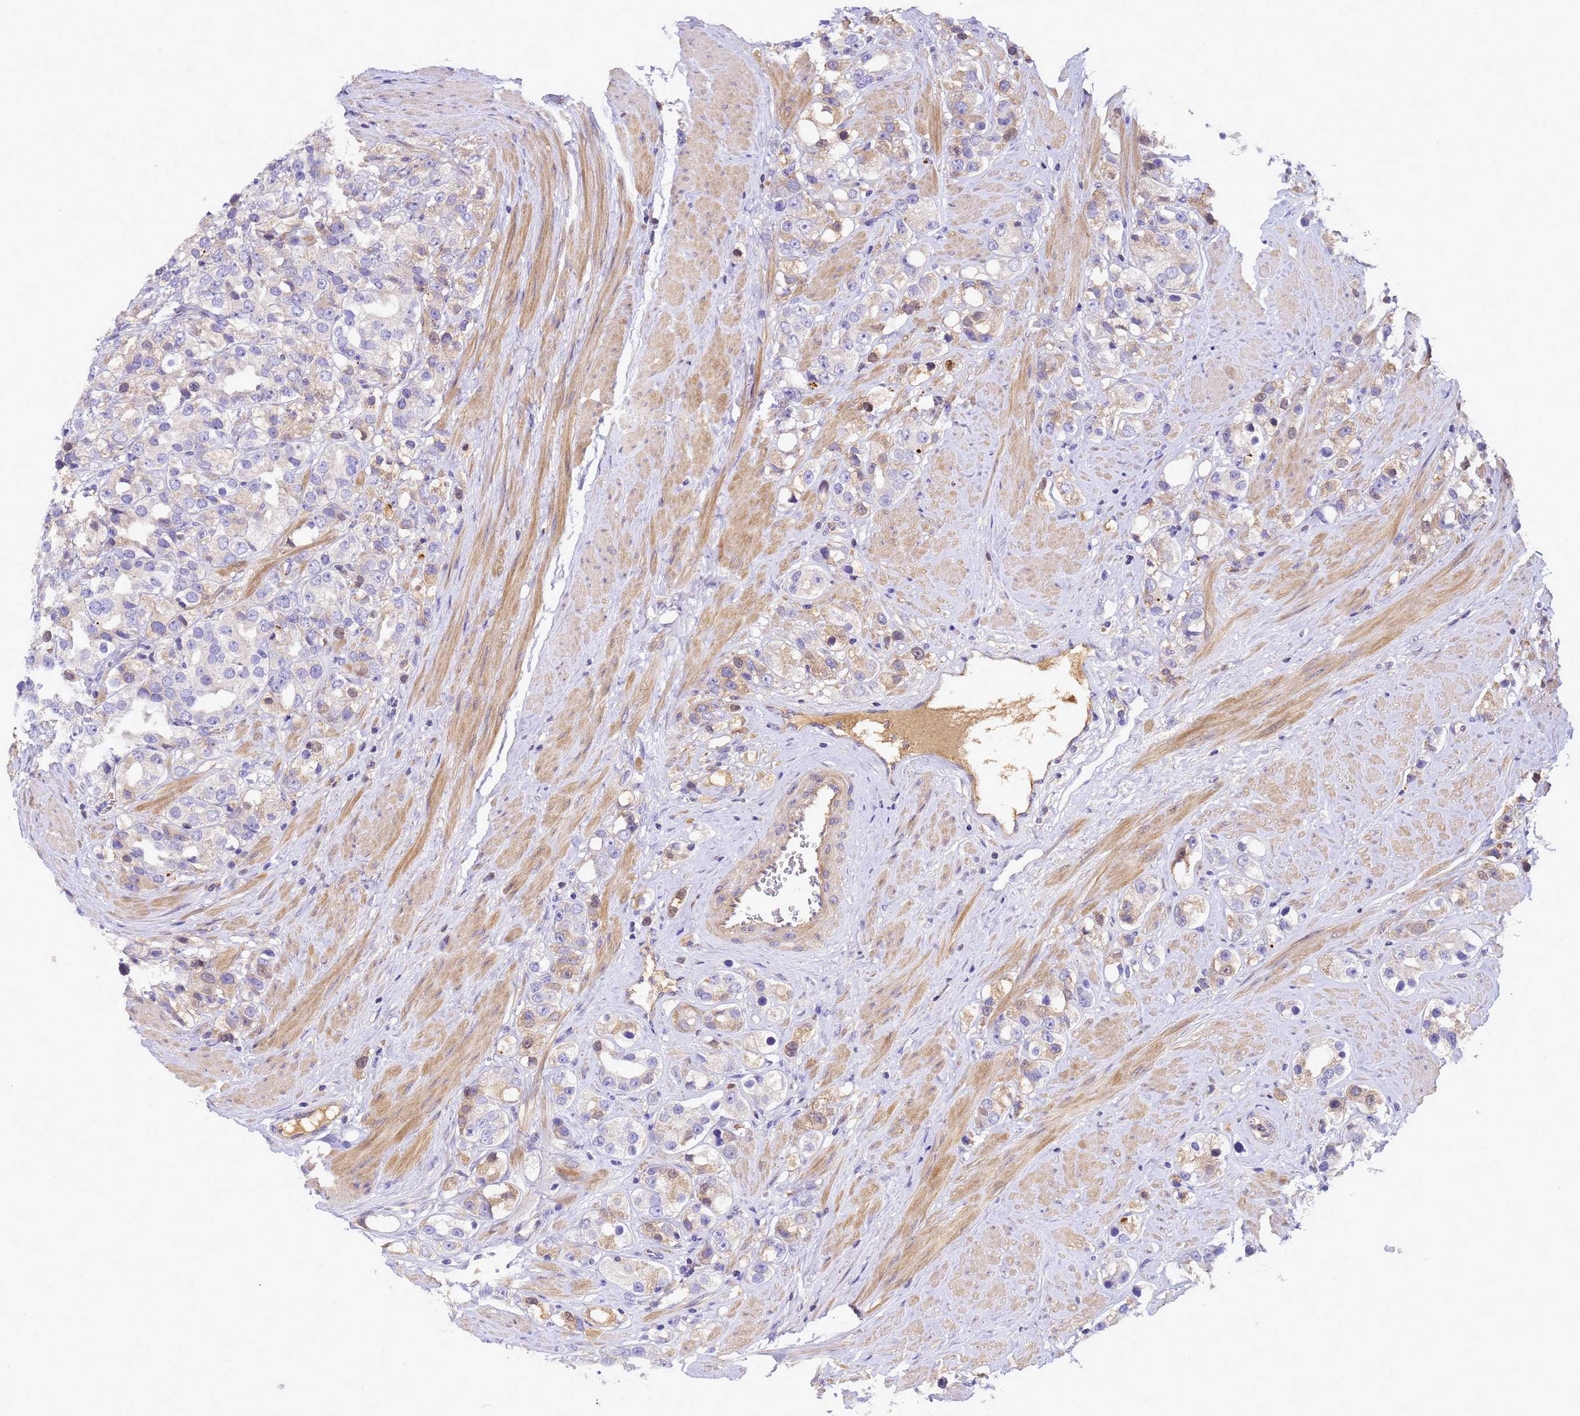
{"staining": {"intensity": "weak", "quantity": "<25%", "location": "cytoplasmic/membranous"}, "tissue": "prostate cancer", "cell_type": "Tumor cells", "image_type": "cancer", "snomed": [{"axis": "morphology", "description": "Adenocarcinoma, NOS"}, {"axis": "topography", "description": "Prostate"}], "caption": "High power microscopy histopathology image of an IHC histopathology image of prostate cancer (adenocarcinoma), revealing no significant expression in tumor cells.", "gene": "TBCD", "patient": {"sex": "male", "age": 79}}